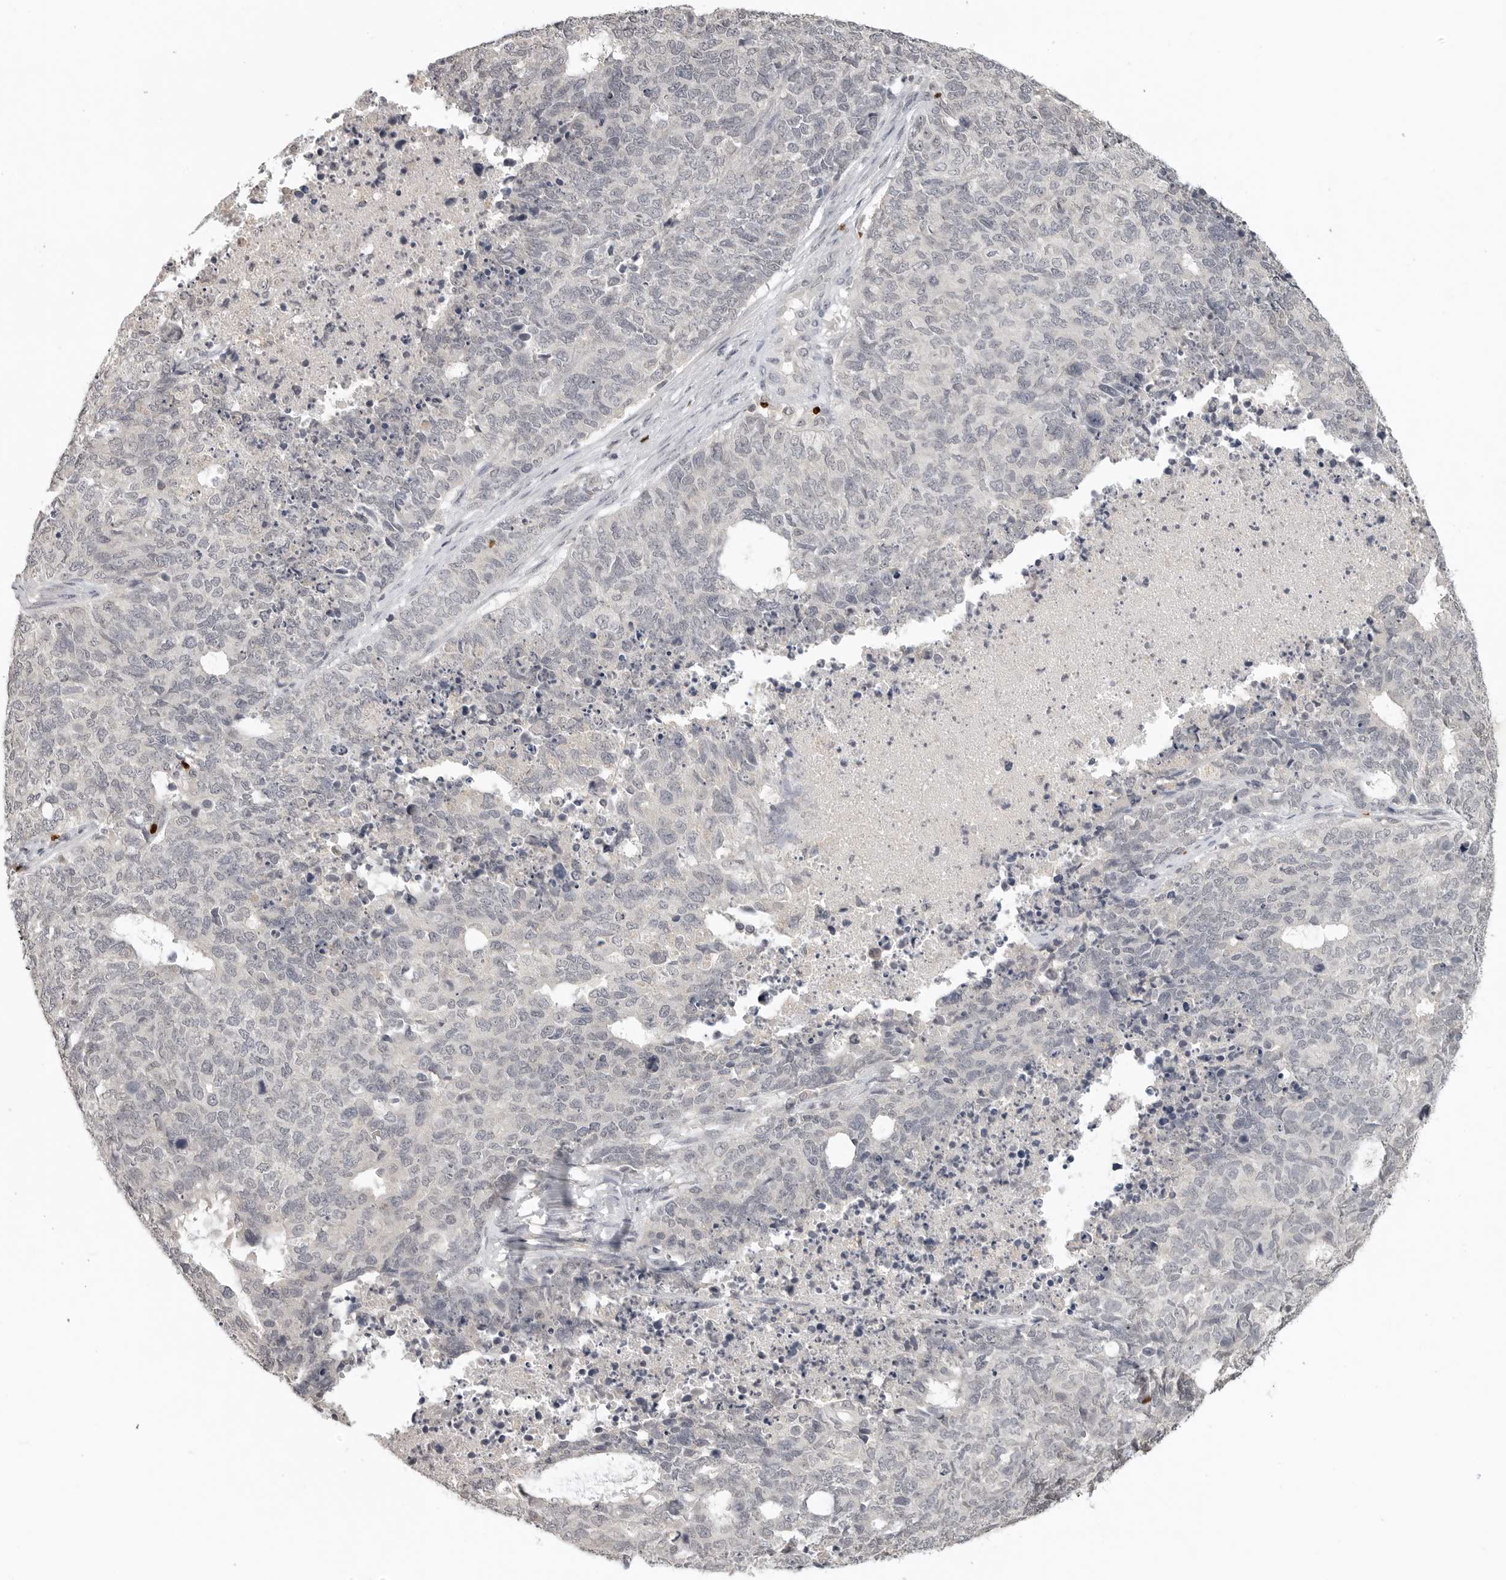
{"staining": {"intensity": "negative", "quantity": "none", "location": "none"}, "tissue": "cervical cancer", "cell_type": "Tumor cells", "image_type": "cancer", "snomed": [{"axis": "morphology", "description": "Squamous cell carcinoma, NOS"}, {"axis": "topography", "description": "Cervix"}], "caption": "Tumor cells show no significant protein staining in squamous cell carcinoma (cervical).", "gene": "FOXP3", "patient": {"sex": "female", "age": 63}}